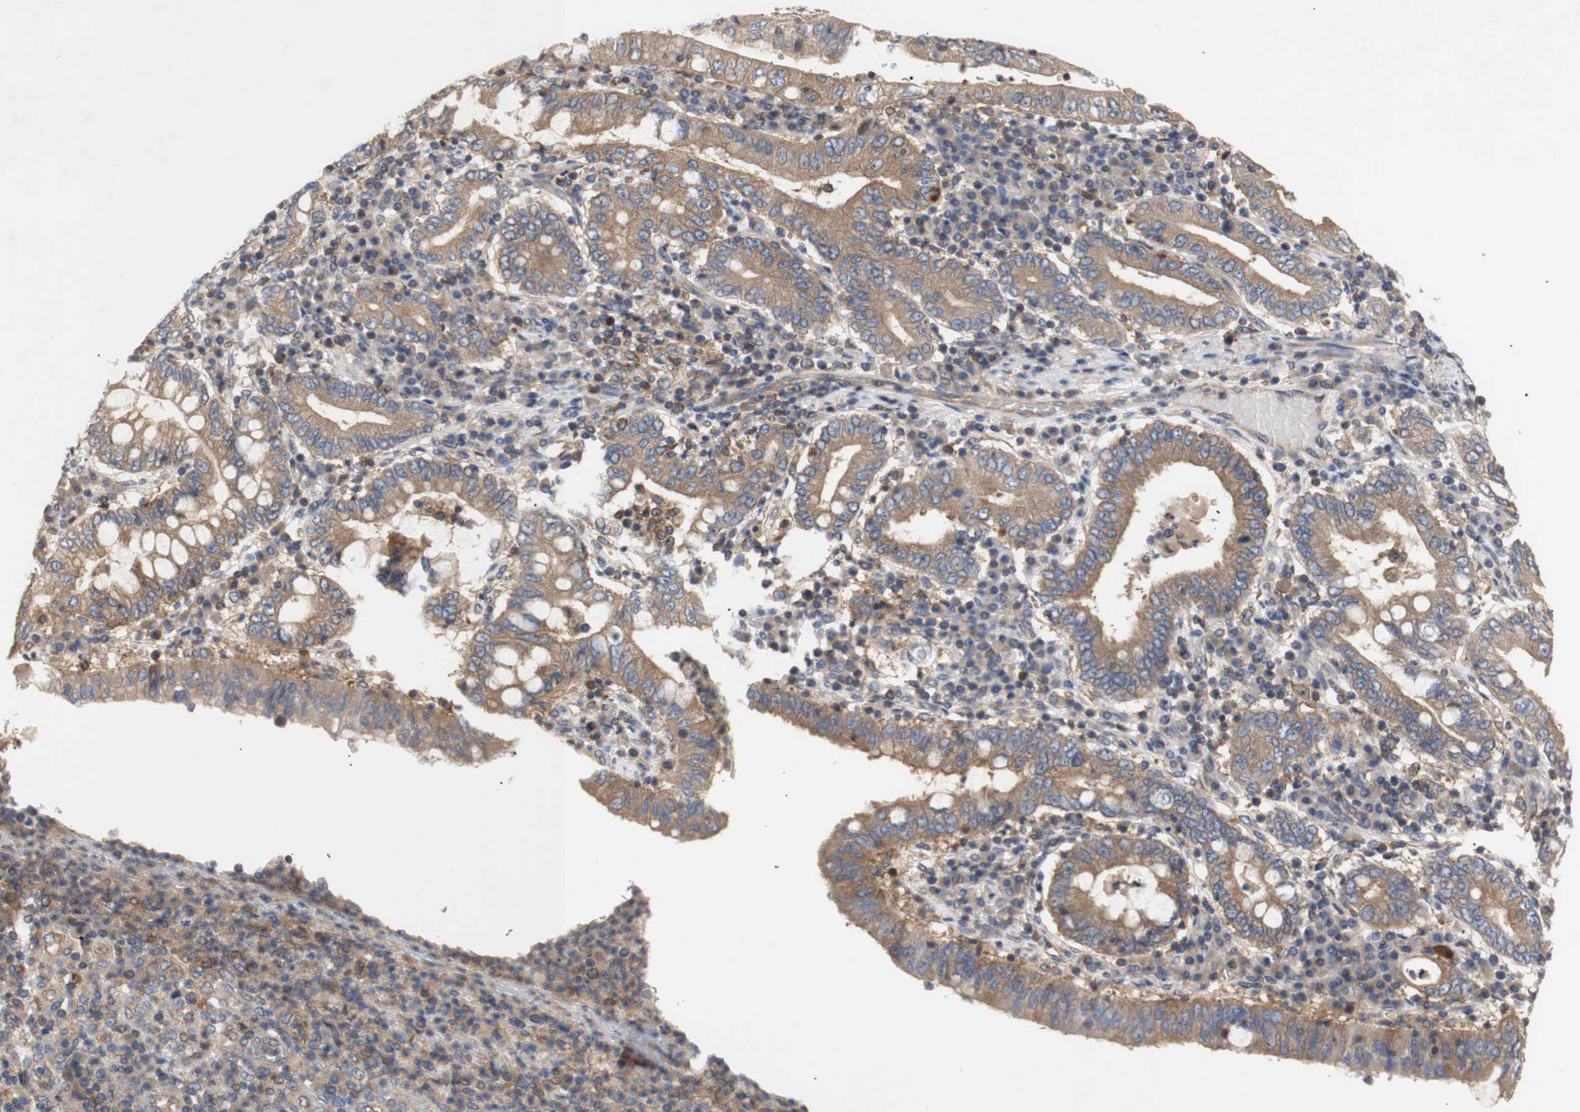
{"staining": {"intensity": "moderate", "quantity": ">75%", "location": "cytoplasmic/membranous"}, "tissue": "stomach cancer", "cell_type": "Tumor cells", "image_type": "cancer", "snomed": [{"axis": "morphology", "description": "Normal tissue, NOS"}, {"axis": "morphology", "description": "Adenocarcinoma, NOS"}, {"axis": "topography", "description": "Esophagus"}, {"axis": "topography", "description": "Stomach, upper"}, {"axis": "topography", "description": "Peripheral nerve tissue"}], "caption": "Human stomach cancer (adenocarcinoma) stained for a protein (brown) displays moderate cytoplasmic/membranous positive expression in about >75% of tumor cells.", "gene": "IKBKG", "patient": {"sex": "male", "age": 62}}